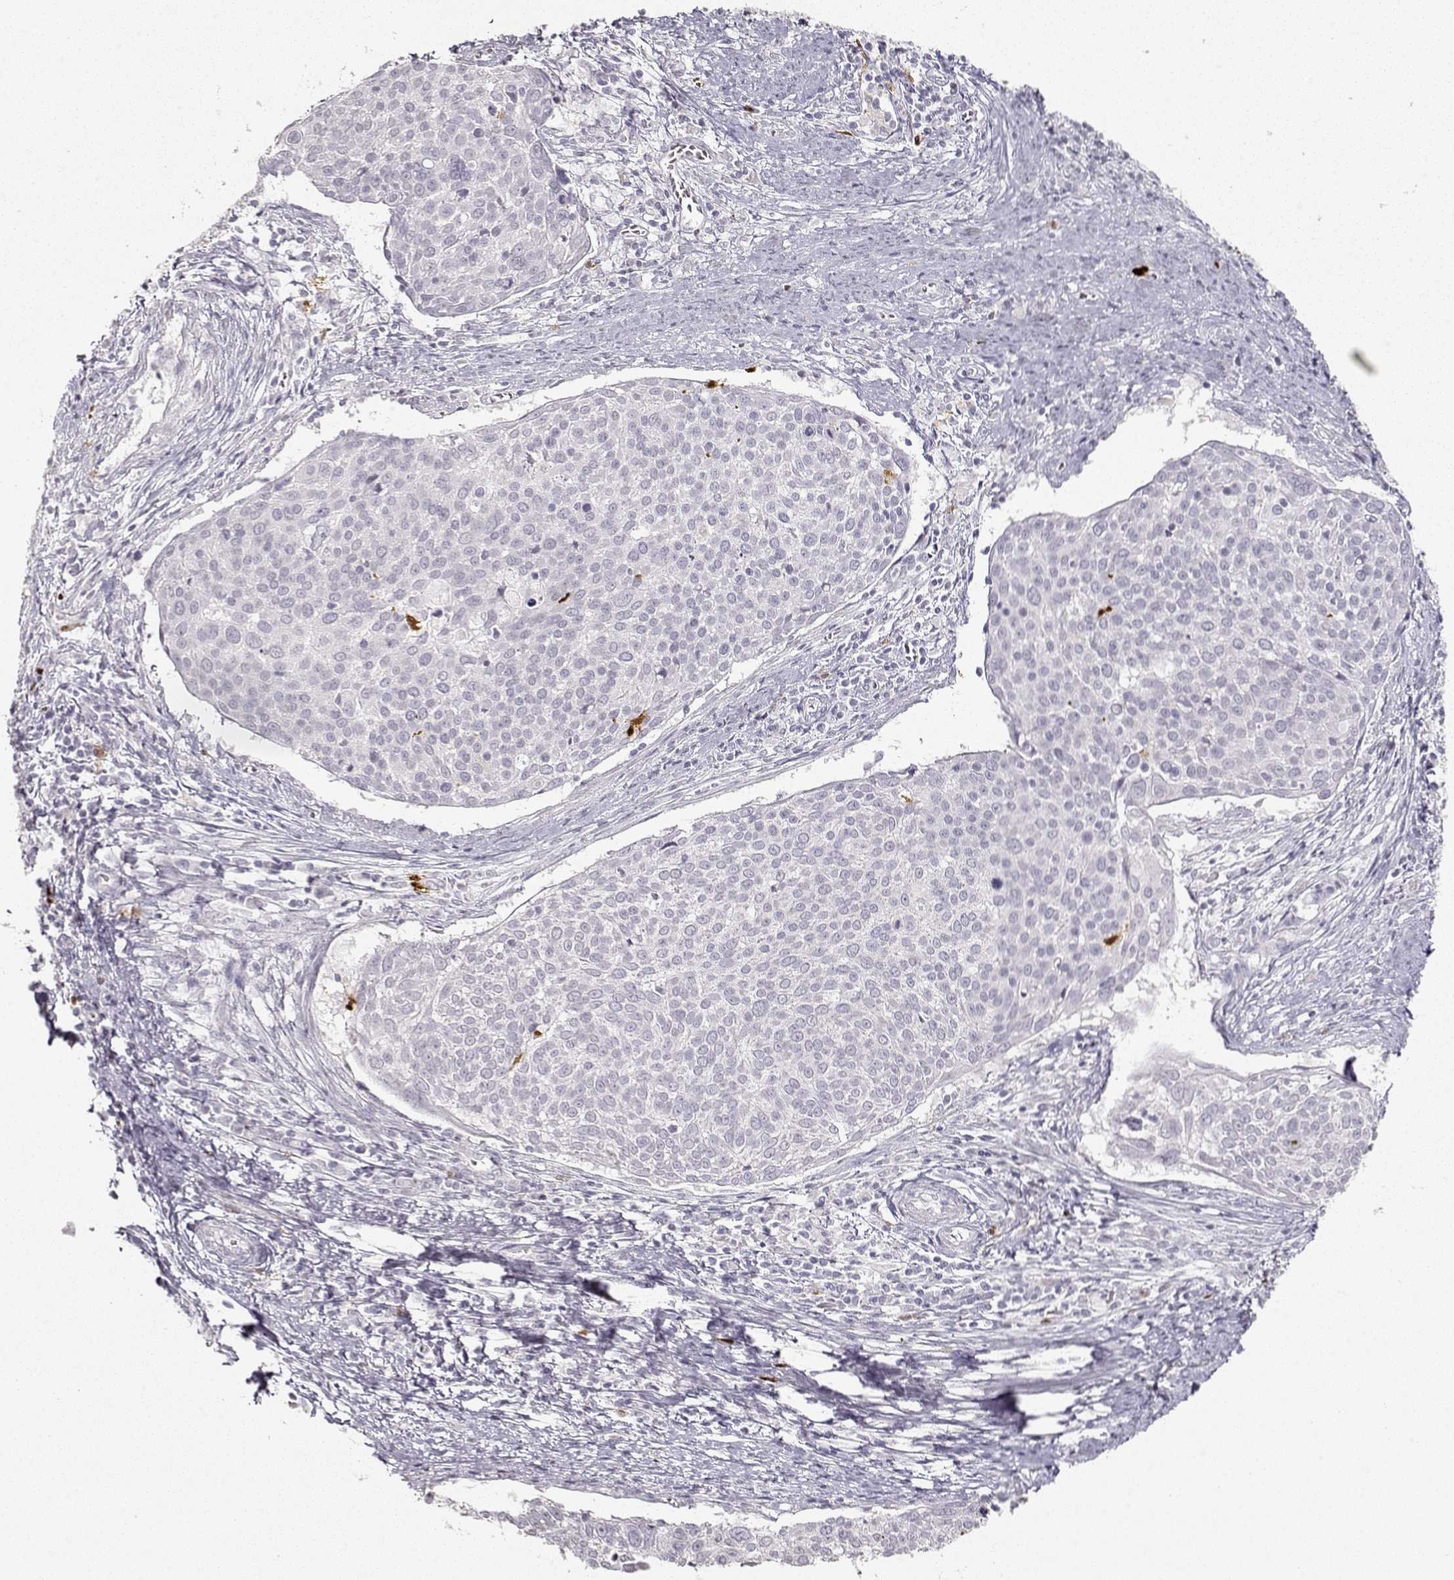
{"staining": {"intensity": "negative", "quantity": "none", "location": "none"}, "tissue": "cervical cancer", "cell_type": "Tumor cells", "image_type": "cancer", "snomed": [{"axis": "morphology", "description": "Squamous cell carcinoma, NOS"}, {"axis": "topography", "description": "Cervix"}], "caption": "High power microscopy image of an immunohistochemistry histopathology image of cervical squamous cell carcinoma, revealing no significant positivity in tumor cells.", "gene": "S100B", "patient": {"sex": "female", "age": 39}}